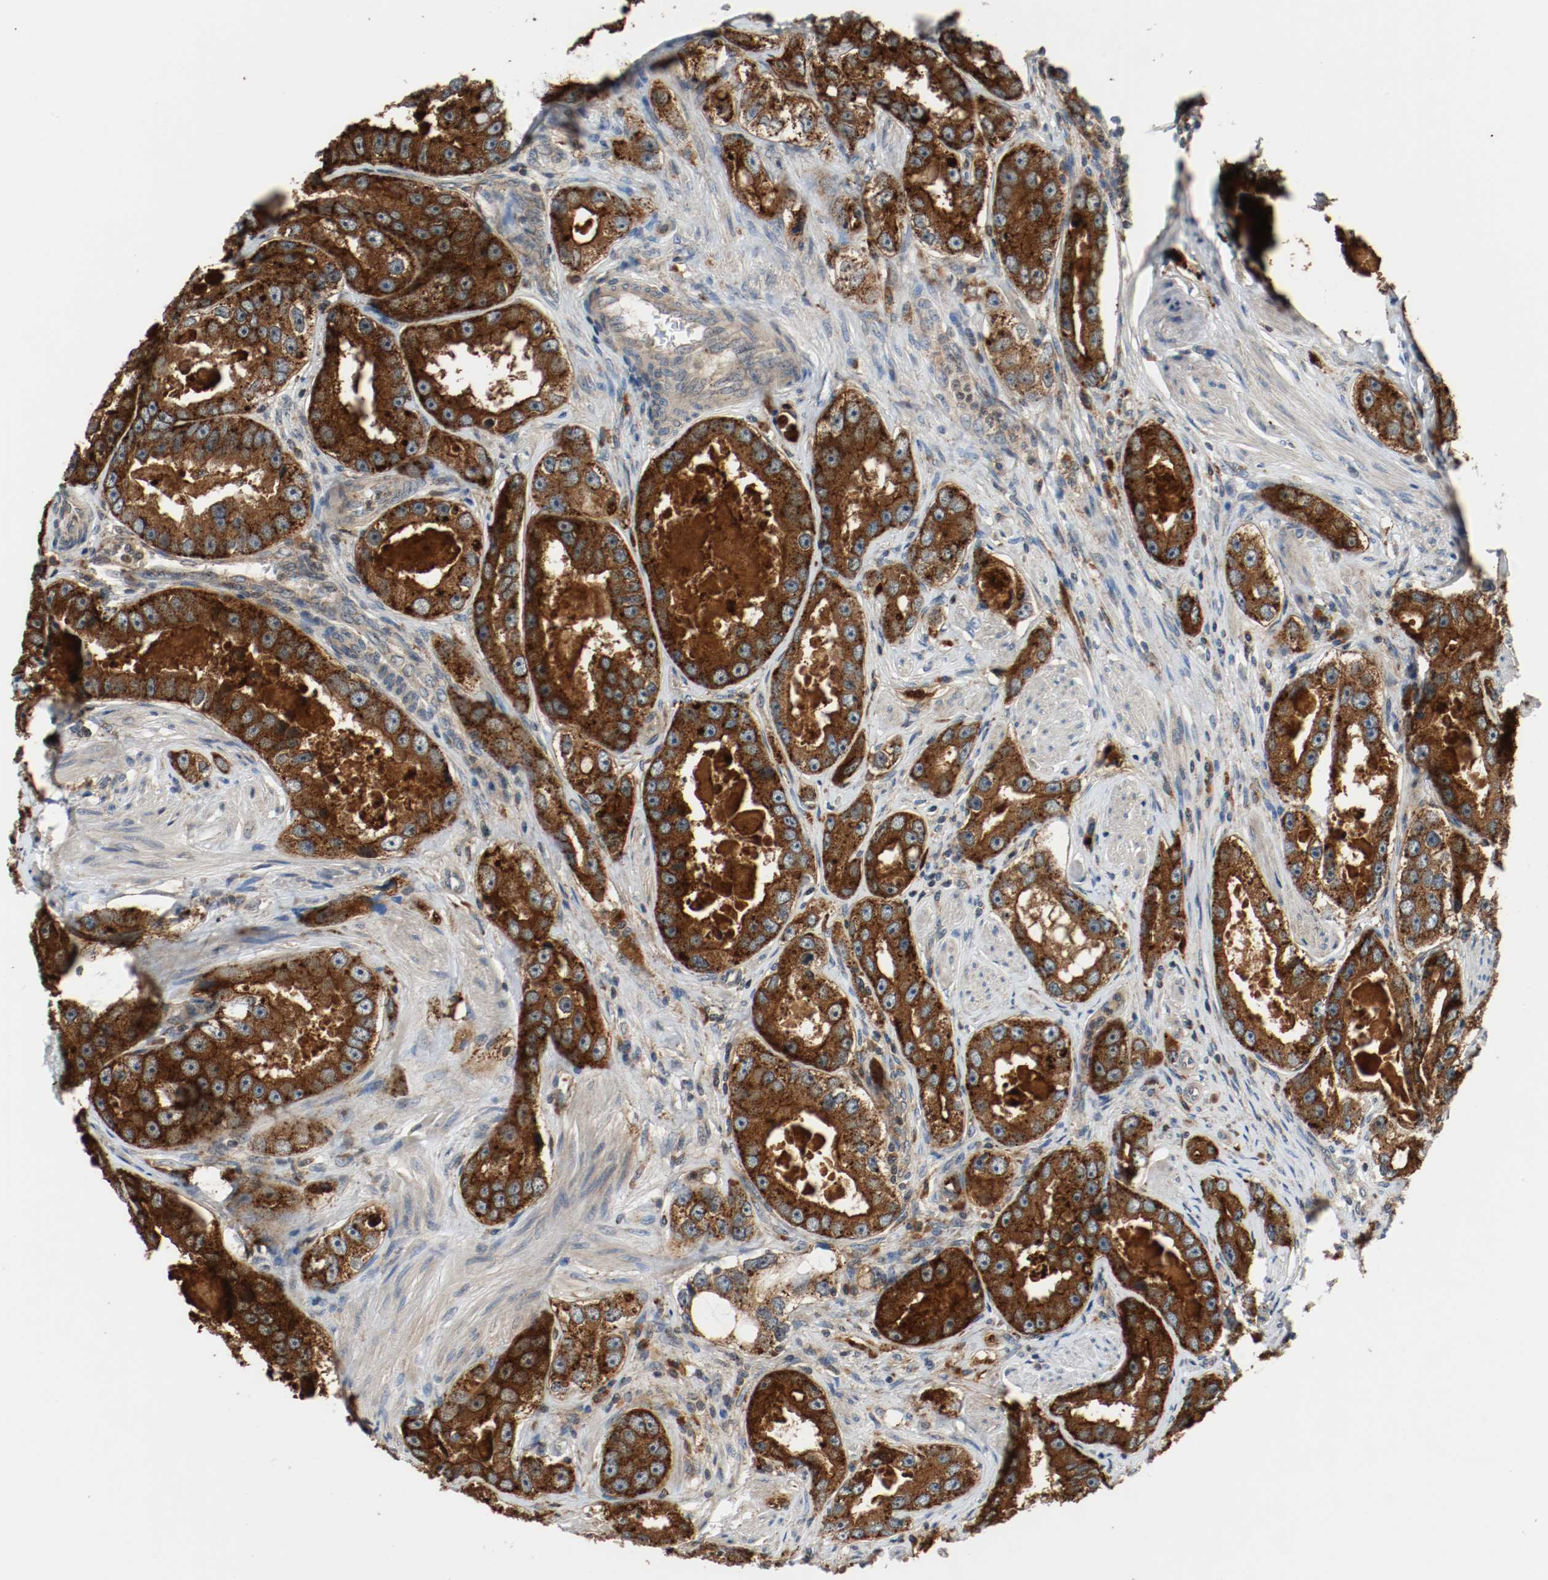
{"staining": {"intensity": "strong", "quantity": ">75%", "location": "cytoplasmic/membranous"}, "tissue": "prostate cancer", "cell_type": "Tumor cells", "image_type": "cancer", "snomed": [{"axis": "morphology", "description": "Adenocarcinoma, High grade"}, {"axis": "topography", "description": "Prostate"}], "caption": "IHC of human prostate high-grade adenocarcinoma reveals high levels of strong cytoplasmic/membranous positivity in about >75% of tumor cells.", "gene": "LAMP2", "patient": {"sex": "male", "age": 63}}